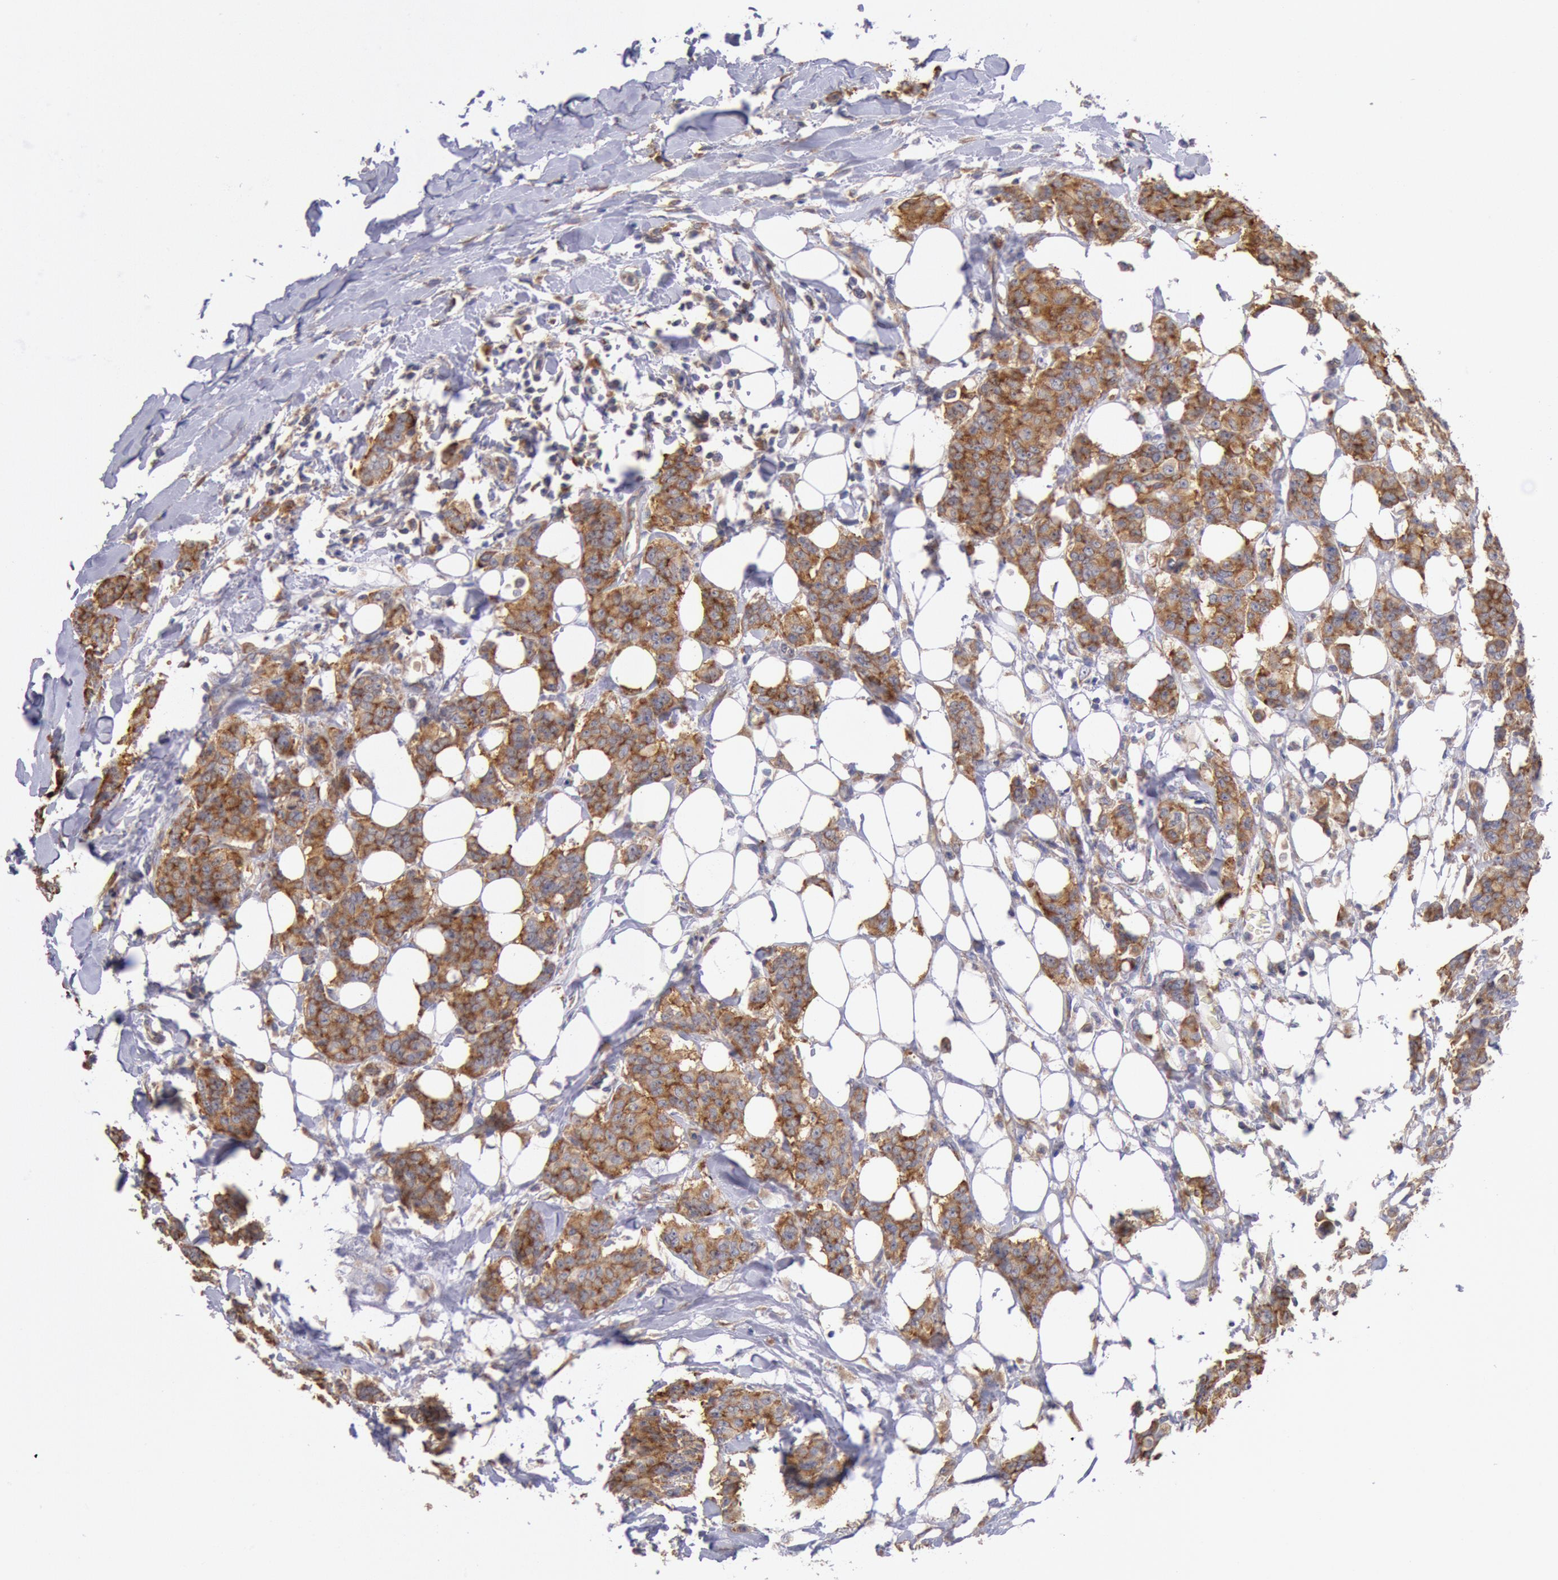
{"staining": {"intensity": "moderate", "quantity": ">75%", "location": "cytoplasmic/membranous"}, "tissue": "breast cancer", "cell_type": "Tumor cells", "image_type": "cancer", "snomed": [{"axis": "morphology", "description": "Duct carcinoma"}, {"axis": "topography", "description": "Breast"}], "caption": "A high-resolution photomicrograph shows IHC staining of intraductal carcinoma (breast), which shows moderate cytoplasmic/membranous expression in approximately >75% of tumor cells.", "gene": "DRG1", "patient": {"sex": "female", "age": 40}}